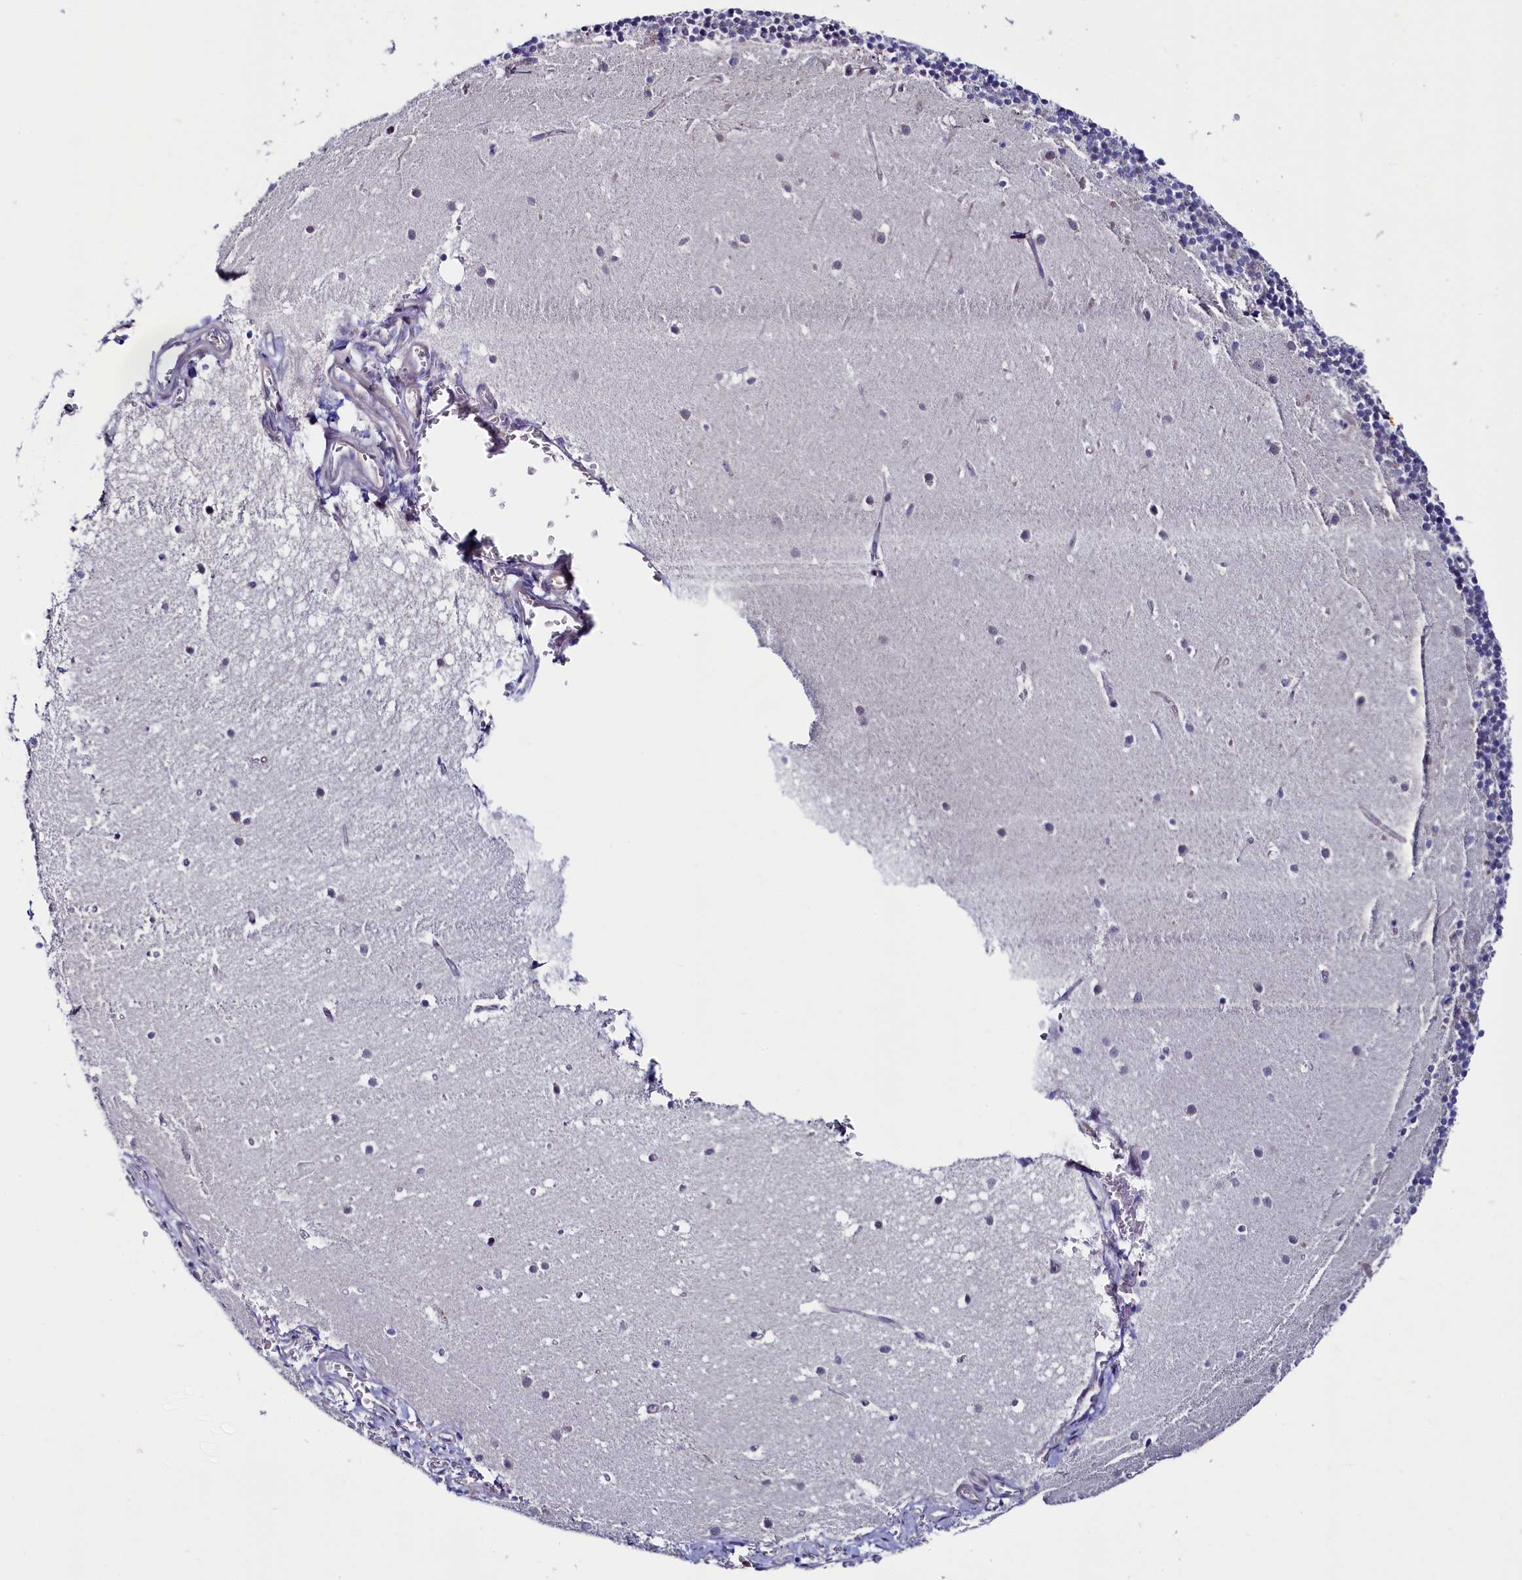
{"staining": {"intensity": "negative", "quantity": "none", "location": "none"}, "tissue": "cerebellum", "cell_type": "Cells in granular layer", "image_type": "normal", "snomed": [{"axis": "morphology", "description": "Normal tissue, NOS"}, {"axis": "topography", "description": "Cerebellum"}], "caption": "Immunohistochemistry photomicrograph of normal cerebellum: cerebellum stained with DAB reveals no significant protein staining in cells in granular layer. (Stains: DAB (3,3'-diaminobenzidine) immunohistochemistry with hematoxylin counter stain, Microscopy: brightfield microscopy at high magnification).", "gene": "CIAPIN1", "patient": {"sex": "male", "age": 54}}